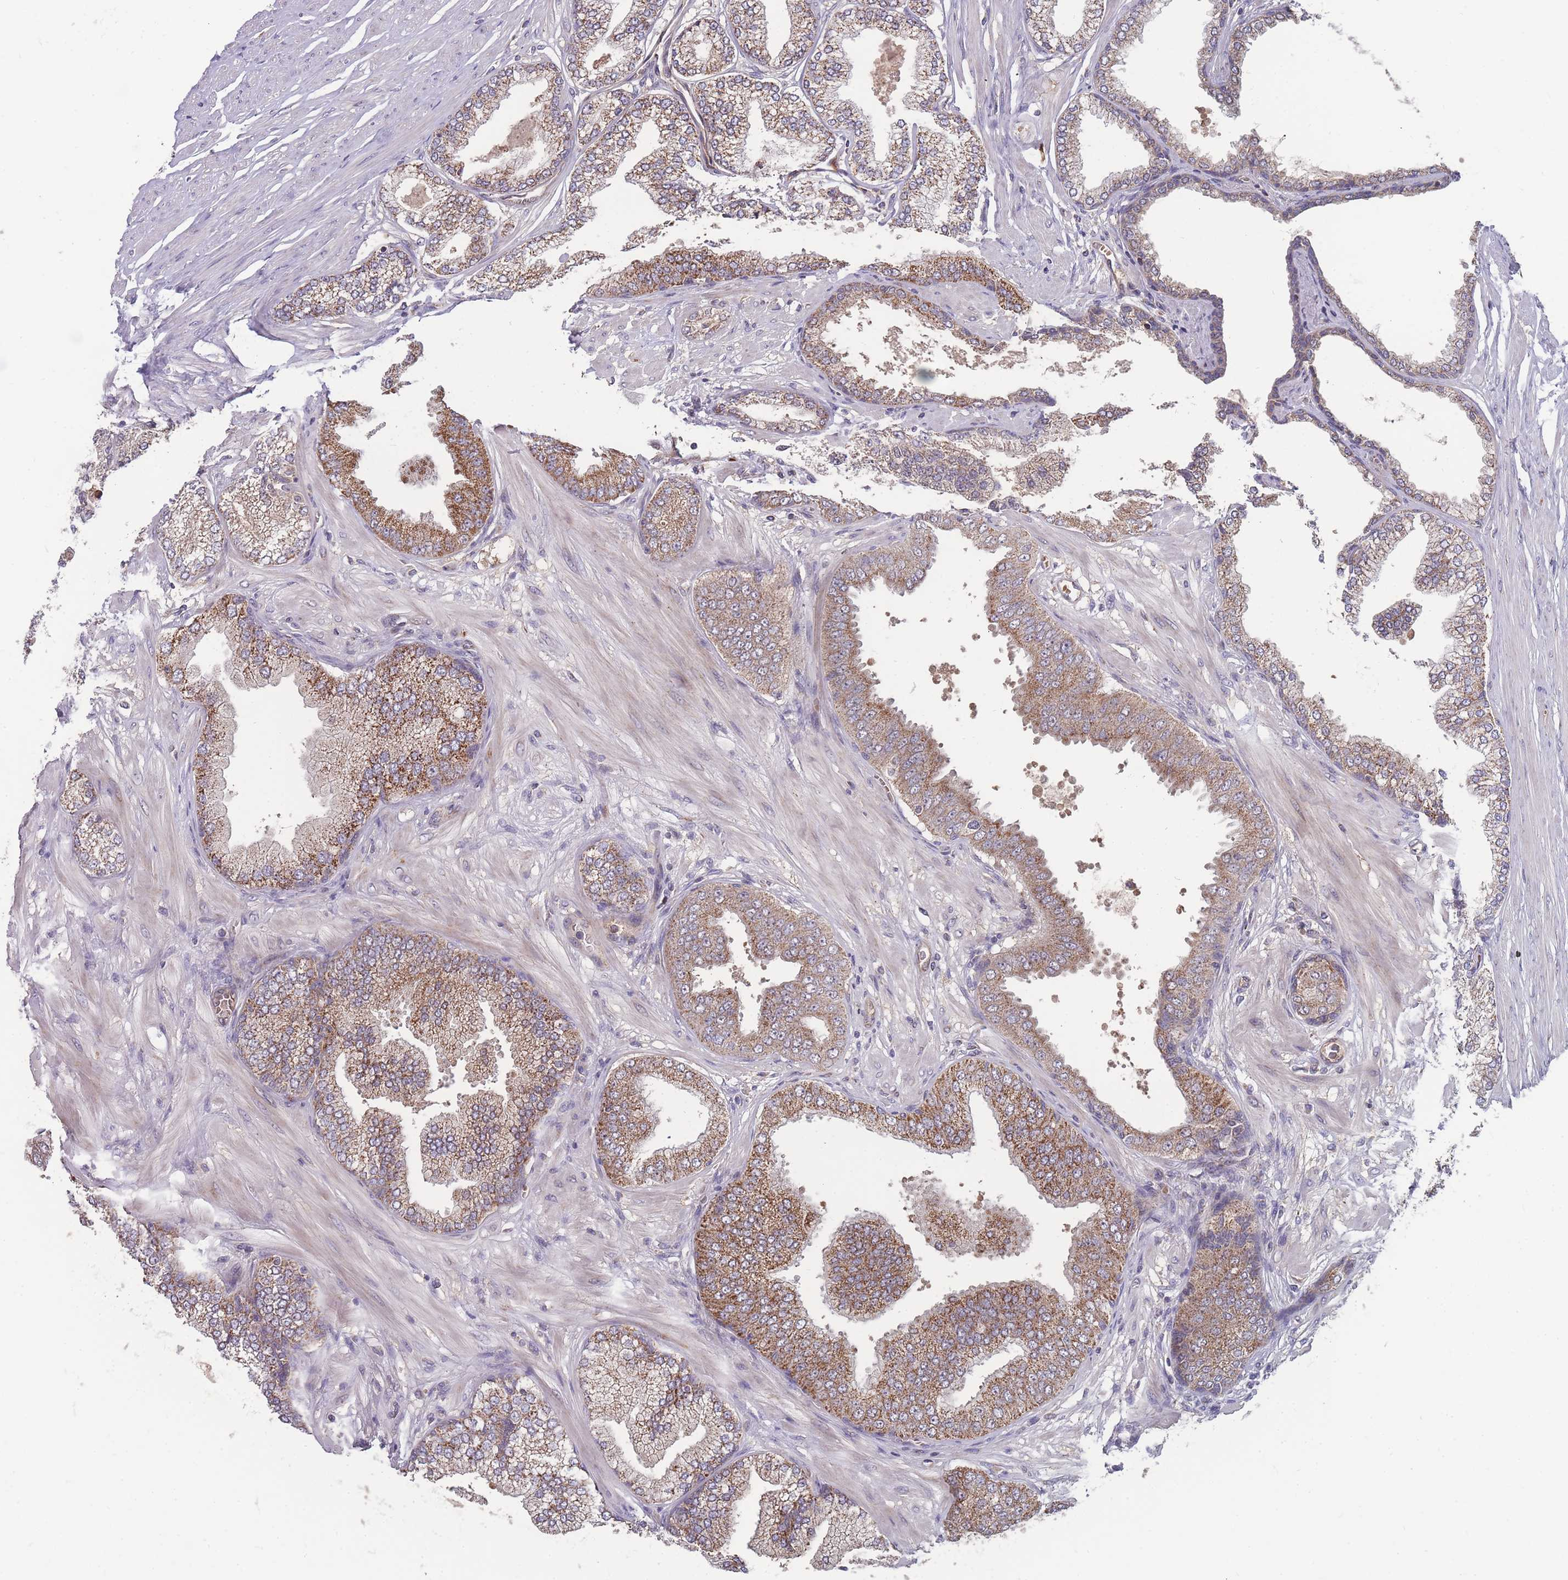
{"staining": {"intensity": "moderate", "quantity": "25%-75%", "location": "cytoplasmic/membranous"}, "tissue": "prostate cancer", "cell_type": "Tumor cells", "image_type": "cancer", "snomed": [{"axis": "morphology", "description": "Adenocarcinoma, Low grade"}, {"axis": "topography", "description": "Prostate"}], "caption": "Immunohistochemical staining of prostate adenocarcinoma (low-grade) demonstrates medium levels of moderate cytoplasmic/membranous protein positivity in approximately 25%-75% of tumor cells.", "gene": "SLC35B4", "patient": {"sex": "male", "age": 55}}